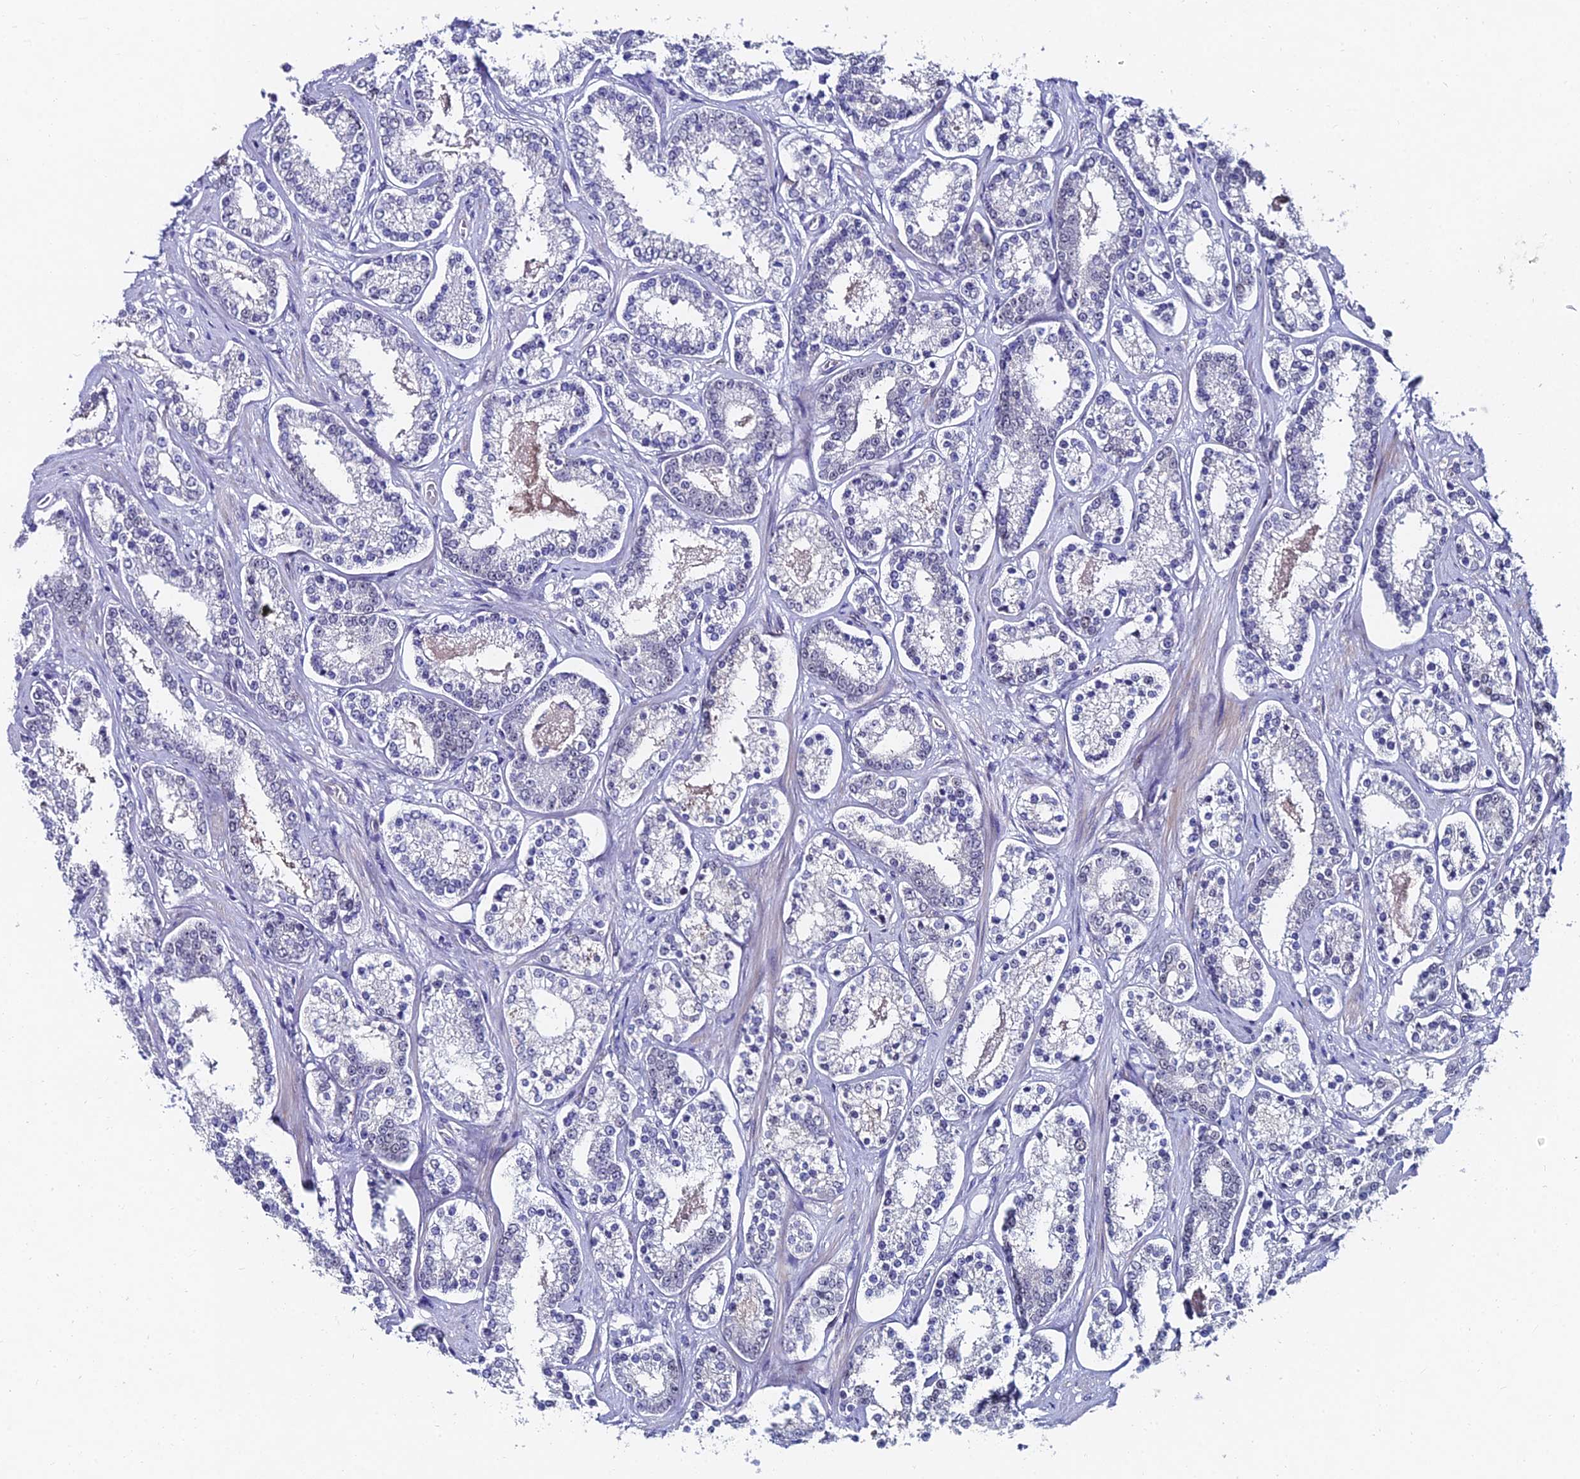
{"staining": {"intensity": "negative", "quantity": "none", "location": "none"}, "tissue": "prostate cancer", "cell_type": "Tumor cells", "image_type": "cancer", "snomed": [{"axis": "morphology", "description": "Normal tissue, NOS"}, {"axis": "morphology", "description": "Adenocarcinoma, High grade"}, {"axis": "topography", "description": "Prostate"}], "caption": "DAB (3,3'-diaminobenzidine) immunohistochemical staining of human prostate adenocarcinoma (high-grade) reveals no significant expression in tumor cells. (Stains: DAB (3,3'-diaminobenzidine) immunohistochemistry with hematoxylin counter stain, Microscopy: brightfield microscopy at high magnification).", "gene": "TRIM24", "patient": {"sex": "male", "age": 83}}